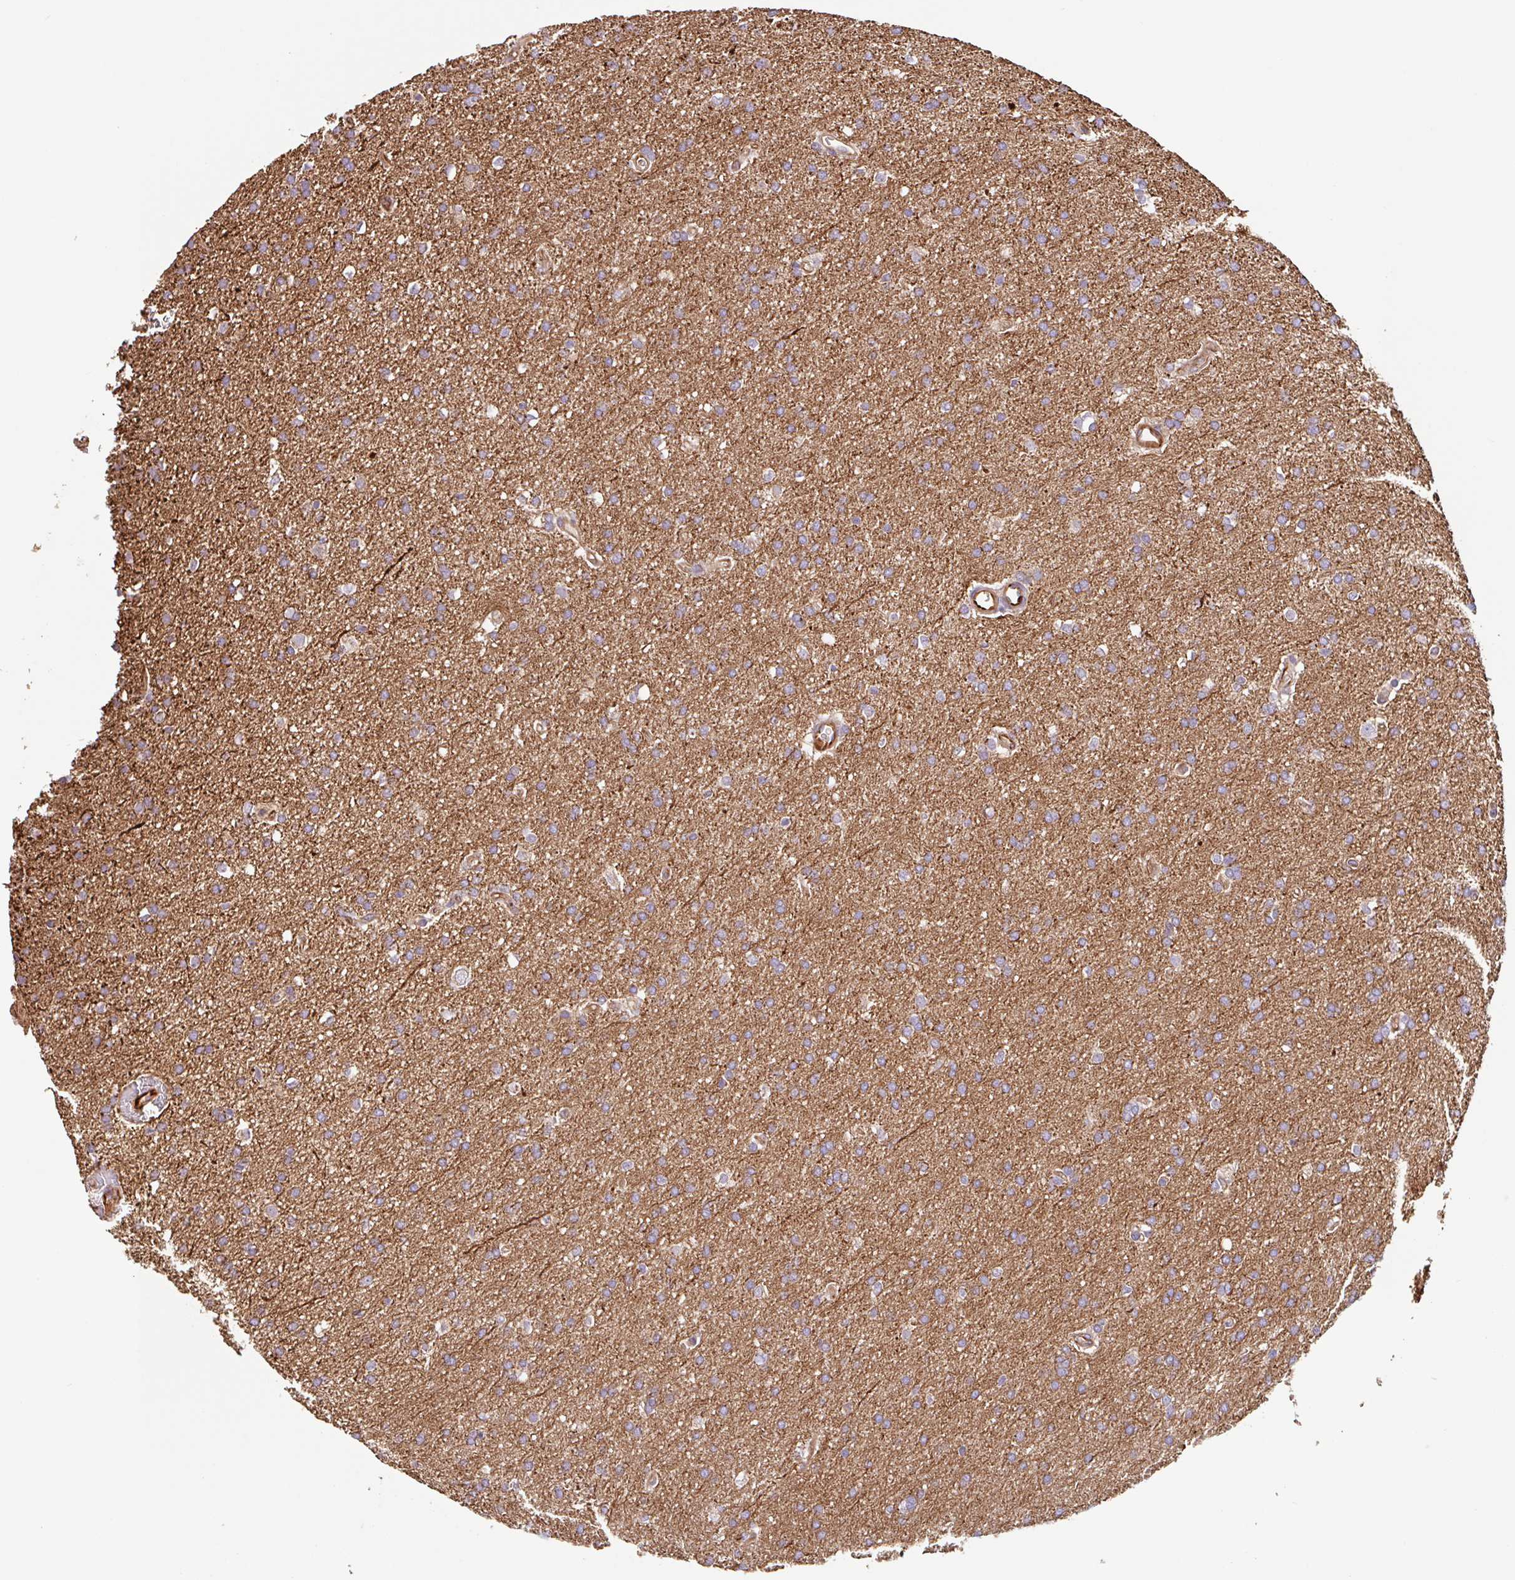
{"staining": {"intensity": "weak", "quantity": "25%-75%", "location": "cytoplasmic/membranous"}, "tissue": "glioma", "cell_type": "Tumor cells", "image_type": "cancer", "snomed": [{"axis": "morphology", "description": "Glioma, malignant, Low grade"}, {"axis": "topography", "description": "Brain"}], "caption": "This histopathology image reveals IHC staining of human glioma, with low weak cytoplasmic/membranous expression in about 25%-75% of tumor cells.", "gene": "ZNF790", "patient": {"sex": "female", "age": 34}}